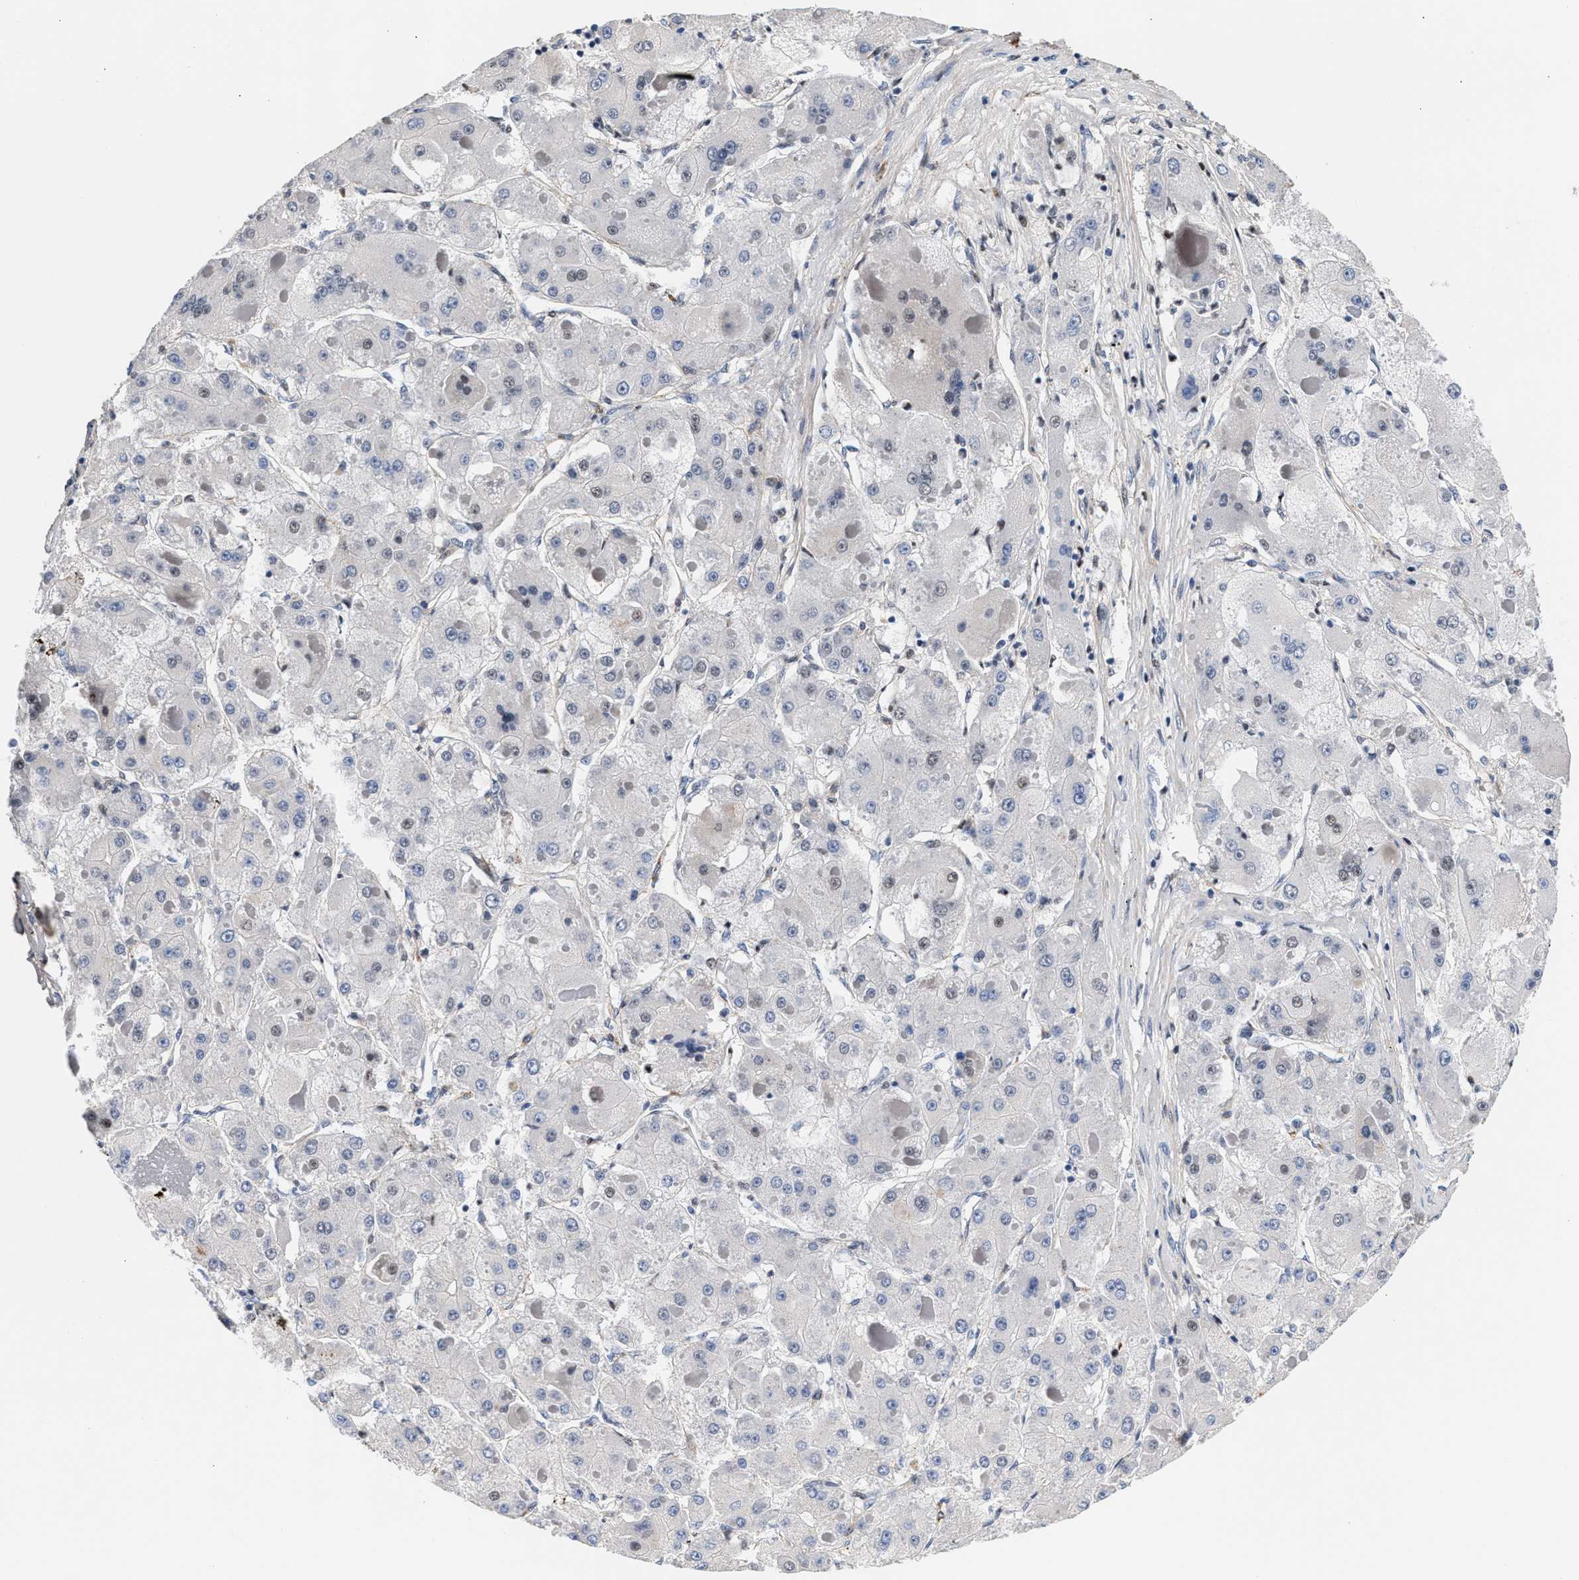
{"staining": {"intensity": "weak", "quantity": "<25%", "location": "nuclear"}, "tissue": "liver cancer", "cell_type": "Tumor cells", "image_type": "cancer", "snomed": [{"axis": "morphology", "description": "Carcinoma, Hepatocellular, NOS"}, {"axis": "topography", "description": "Liver"}], "caption": "This image is of liver hepatocellular carcinoma stained with IHC to label a protein in brown with the nuclei are counter-stained blue. There is no staining in tumor cells.", "gene": "ACTL7B", "patient": {"sex": "female", "age": 73}}